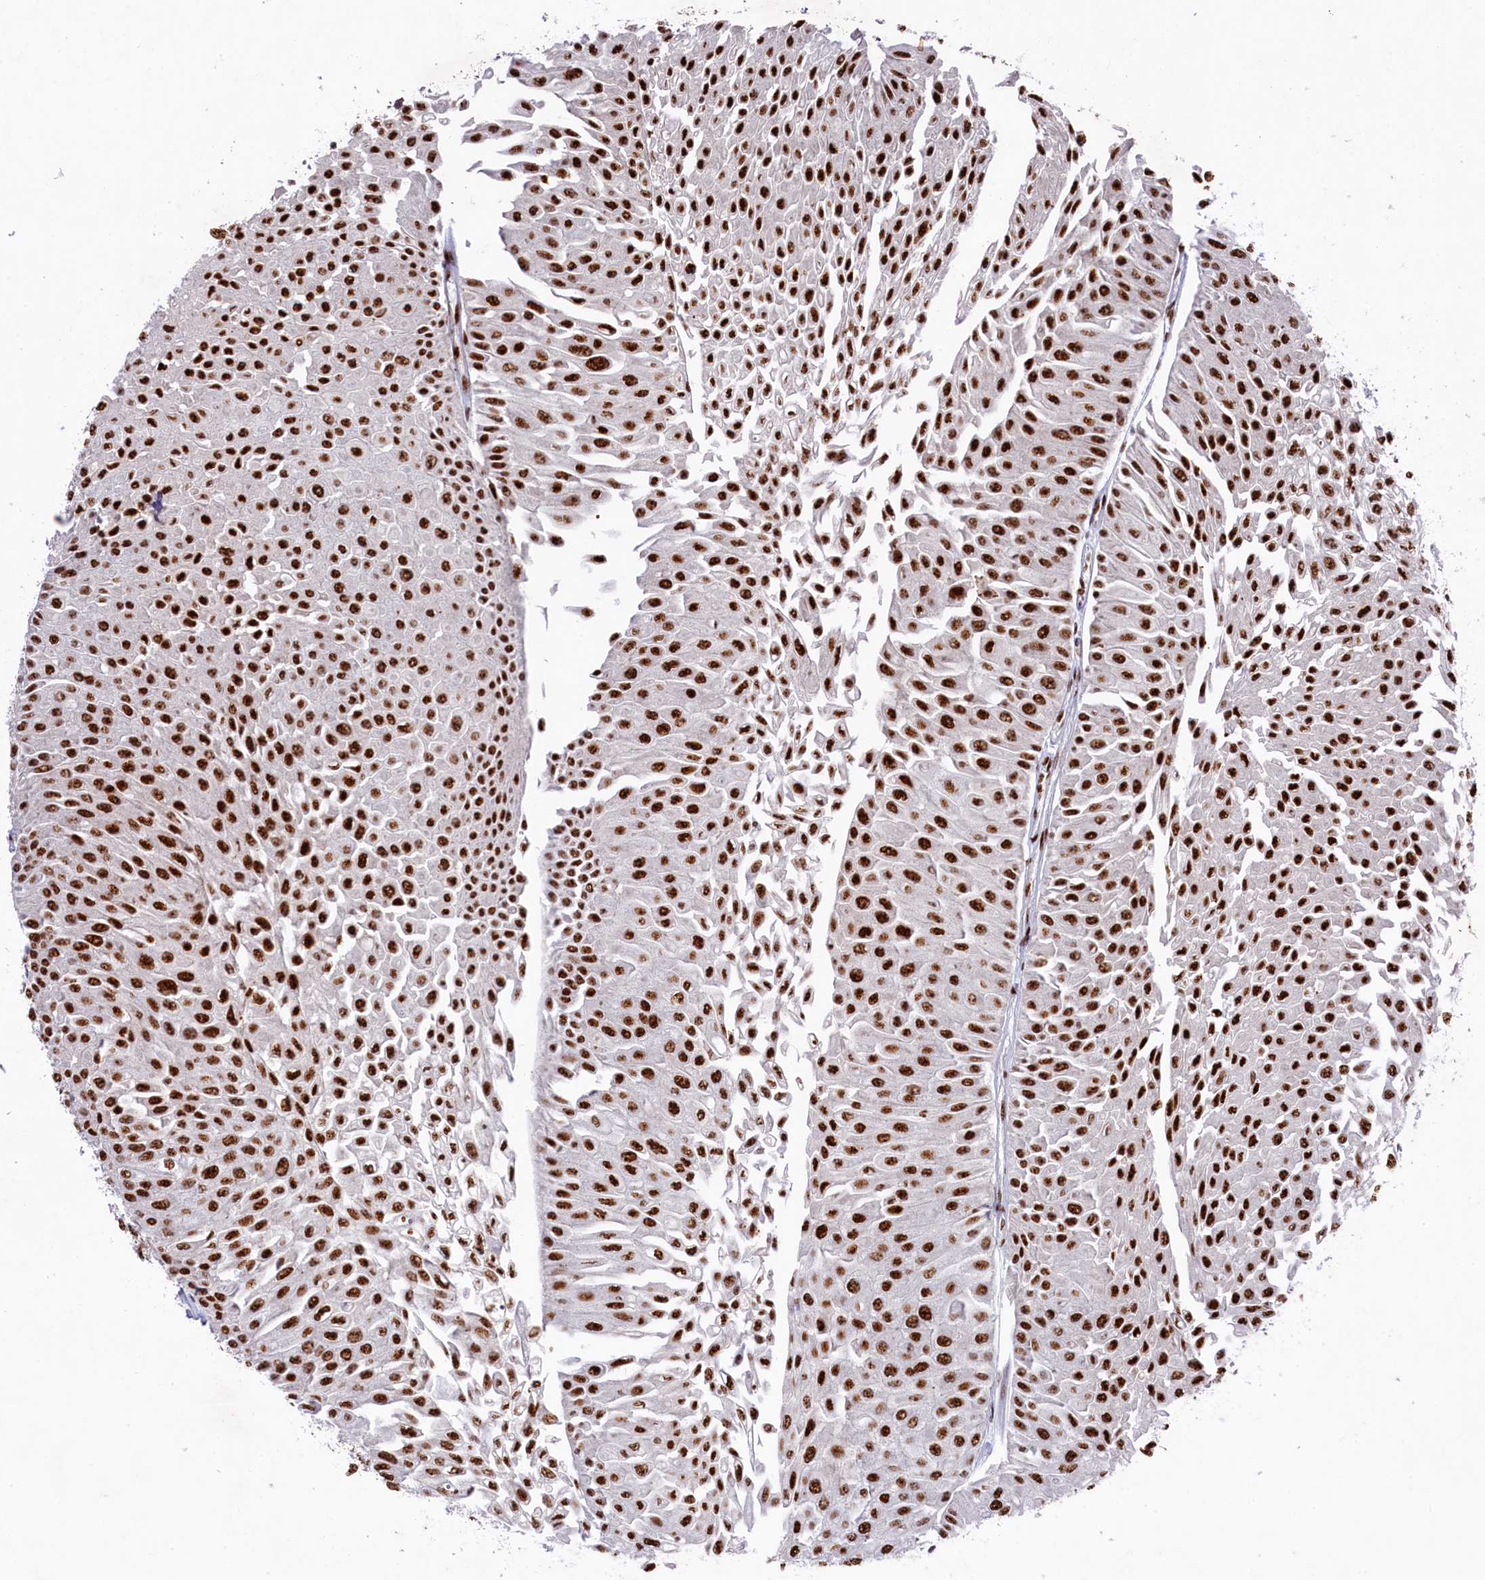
{"staining": {"intensity": "strong", "quantity": ">75%", "location": "nuclear"}, "tissue": "urothelial cancer", "cell_type": "Tumor cells", "image_type": "cancer", "snomed": [{"axis": "morphology", "description": "Urothelial carcinoma, Low grade"}, {"axis": "topography", "description": "Urinary bladder"}], "caption": "Immunohistochemical staining of low-grade urothelial carcinoma exhibits strong nuclear protein expression in approximately >75% of tumor cells.", "gene": "PRPF31", "patient": {"sex": "male", "age": 67}}